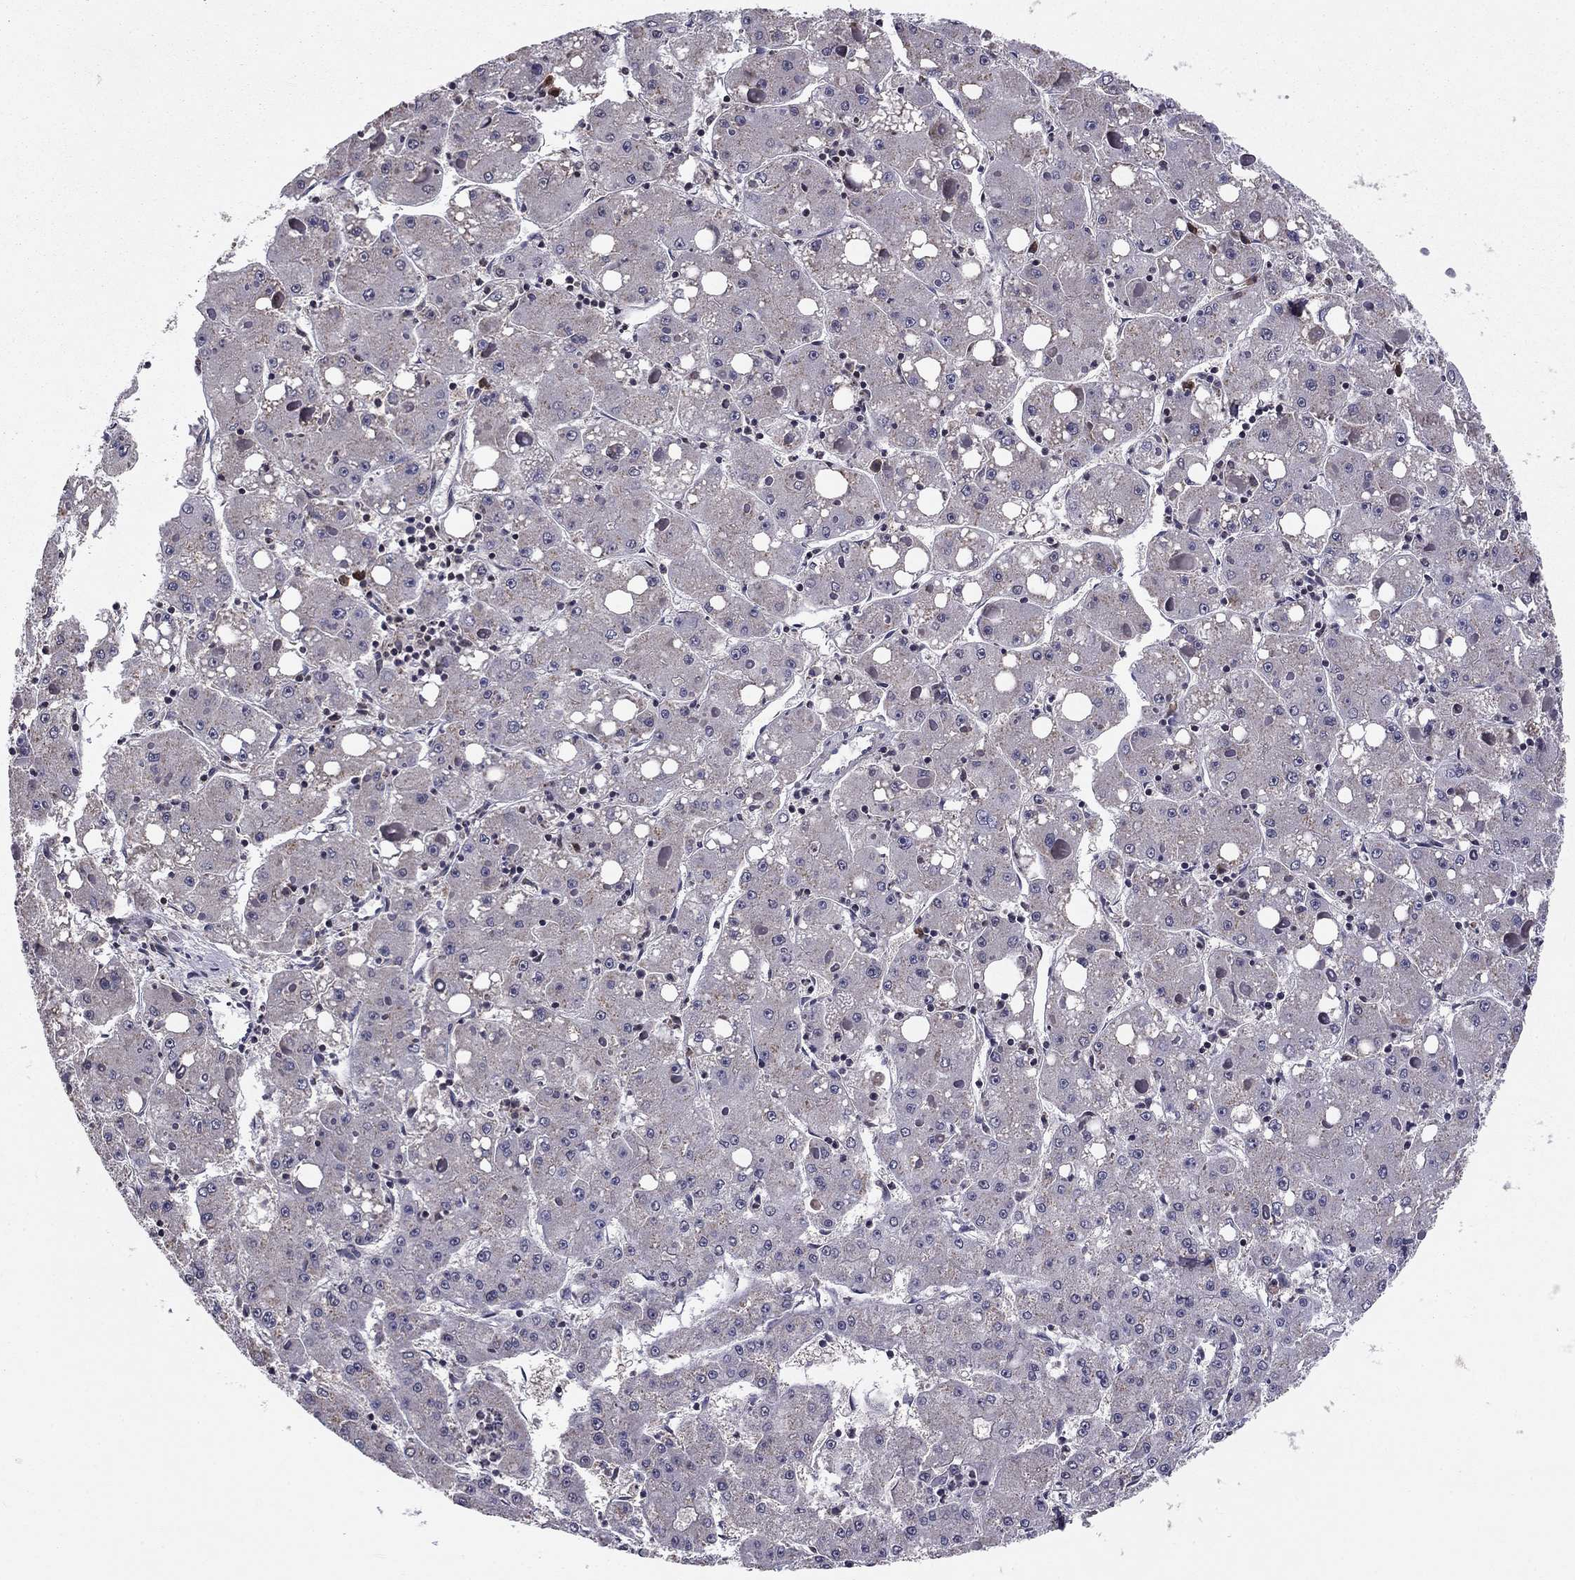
{"staining": {"intensity": "negative", "quantity": "none", "location": "none"}, "tissue": "liver cancer", "cell_type": "Tumor cells", "image_type": "cancer", "snomed": [{"axis": "morphology", "description": "Carcinoma, Hepatocellular, NOS"}, {"axis": "topography", "description": "Liver"}], "caption": "Image shows no significant protein expression in tumor cells of liver cancer.", "gene": "HCN1", "patient": {"sex": "male", "age": 73}}